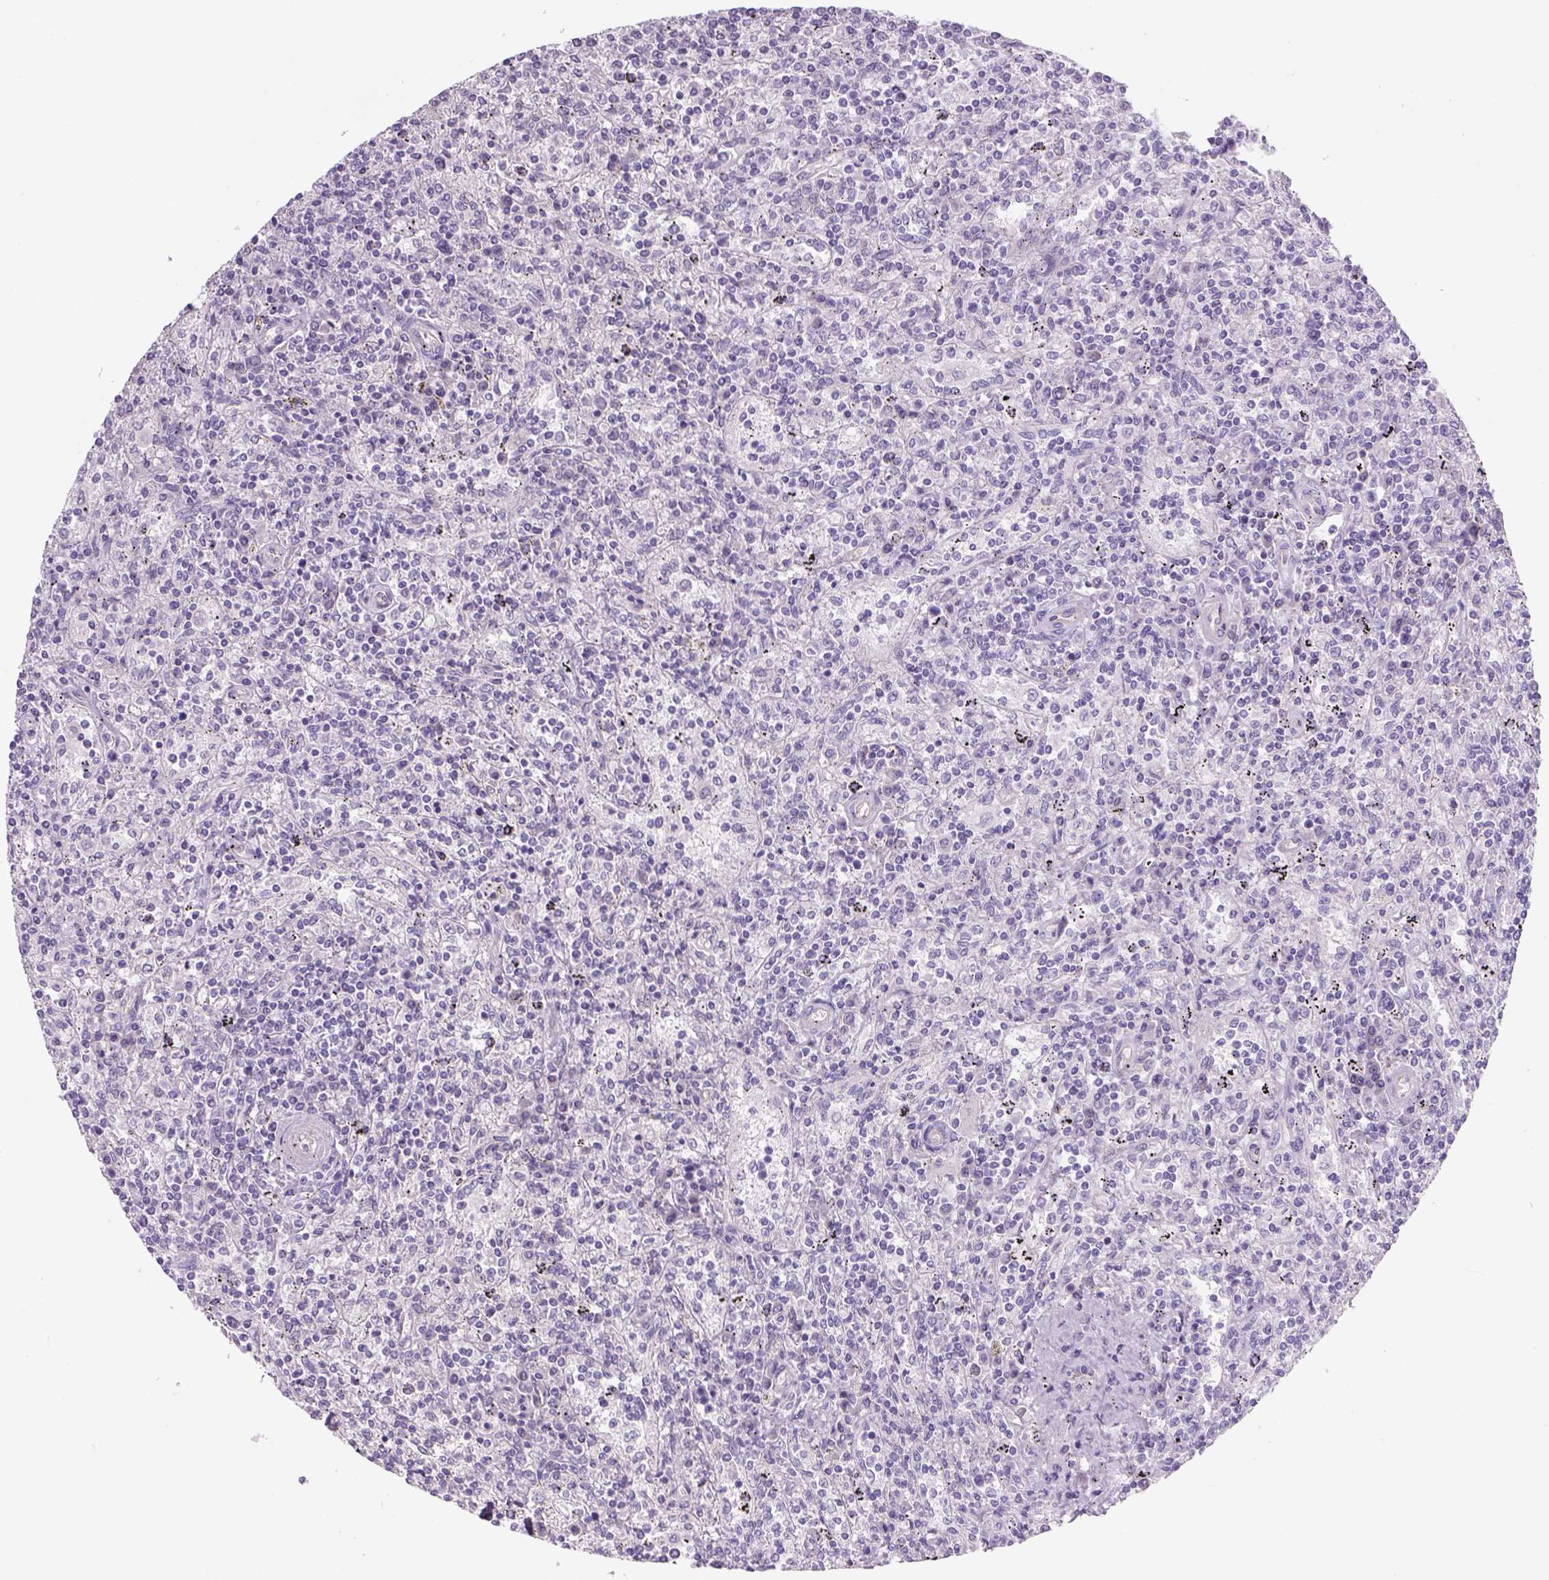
{"staining": {"intensity": "negative", "quantity": "none", "location": "none"}, "tissue": "lymphoma", "cell_type": "Tumor cells", "image_type": "cancer", "snomed": [{"axis": "morphology", "description": "Malignant lymphoma, non-Hodgkin's type, Low grade"}, {"axis": "topography", "description": "Spleen"}], "caption": "Low-grade malignant lymphoma, non-Hodgkin's type stained for a protein using immunohistochemistry (IHC) displays no staining tumor cells.", "gene": "TENM4", "patient": {"sex": "male", "age": 62}}